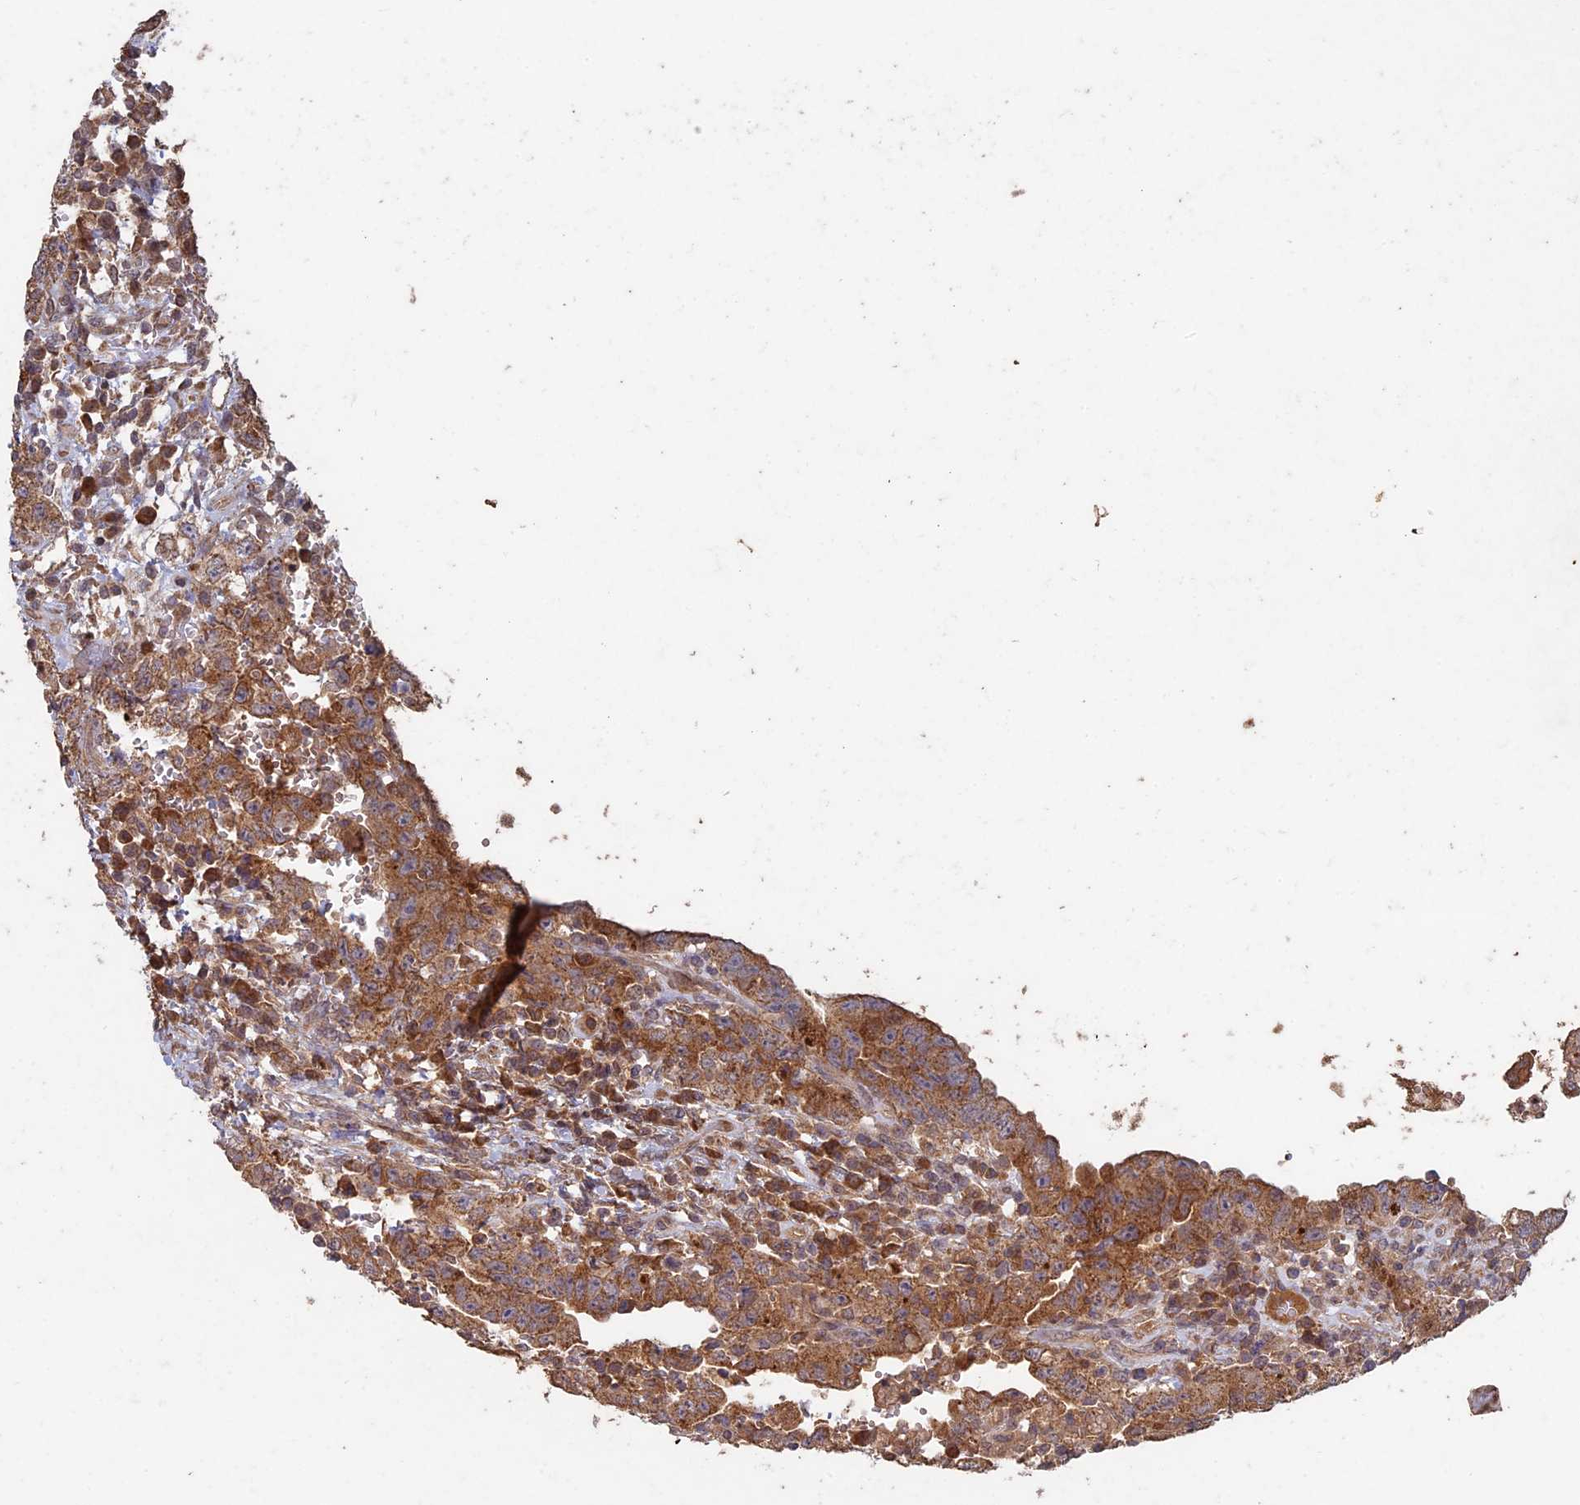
{"staining": {"intensity": "moderate", "quantity": ">75%", "location": "cytoplasmic/membranous"}, "tissue": "testis cancer", "cell_type": "Tumor cells", "image_type": "cancer", "snomed": [{"axis": "morphology", "description": "Carcinoma, Embryonal, NOS"}, {"axis": "topography", "description": "Testis"}], "caption": "High-magnification brightfield microscopy of testis cancer stained with DAB (brown) and counterstained with hematoxylin (blue). tumor cells exhibit moderate cytoplasmic/membranous expression is appreciated in about>75% of cells.", "gene": "RCCD1", "patient": {"sex": "male", "age": 26}}